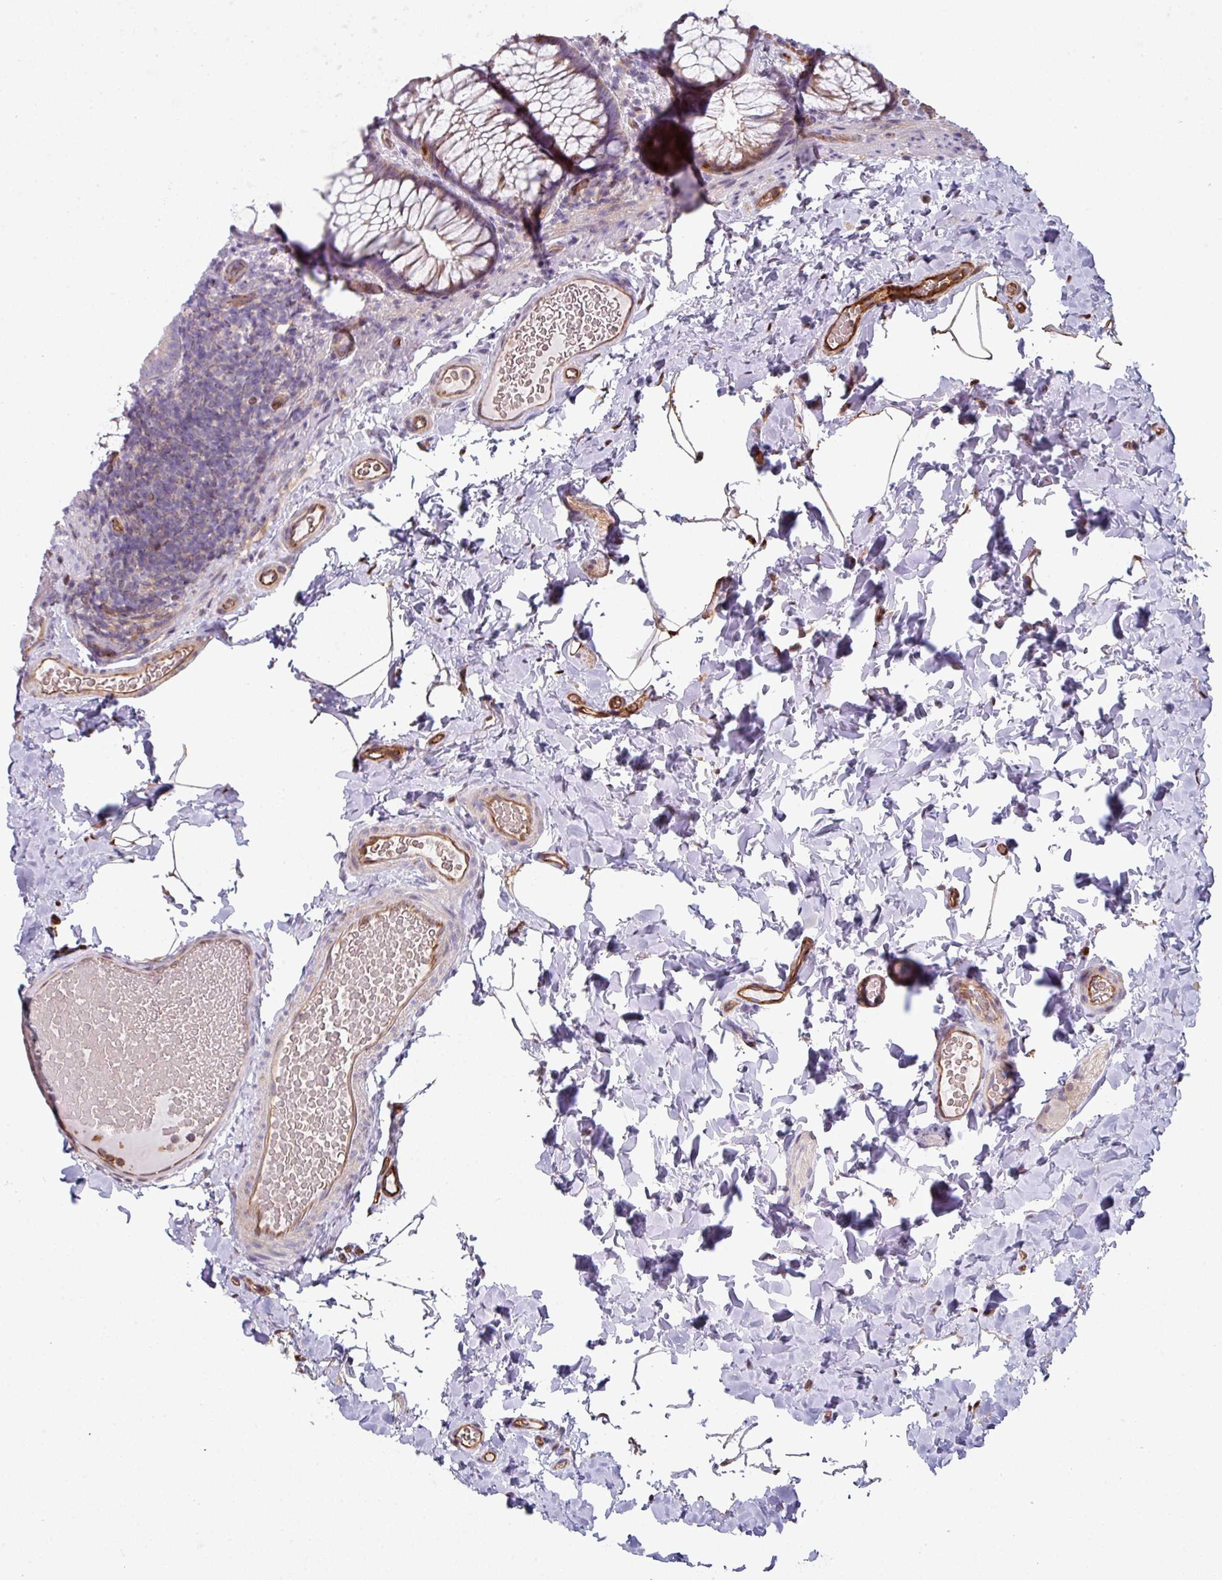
{"staining": {"intensity": "moderate", "quantity": ">75%", "location": "cytoplasmic/membranous"}, "tissue": "colon", "cell_type": "Endothelial cells", "image_type": "normal", "snomed": [{"axis": "morphology", "description": "Normal tissue, NOS"}, {"axis": "topography", "description": "Colon"}], "caption": "This is an image of immunohistochemistry (IHC) staining of unremarkable colon, which shows moderate positivity in the cytoplasmic/membranous of endothelial cells.", "gene": "ANO9", "patient": {"sex": "male", "age": 46}}